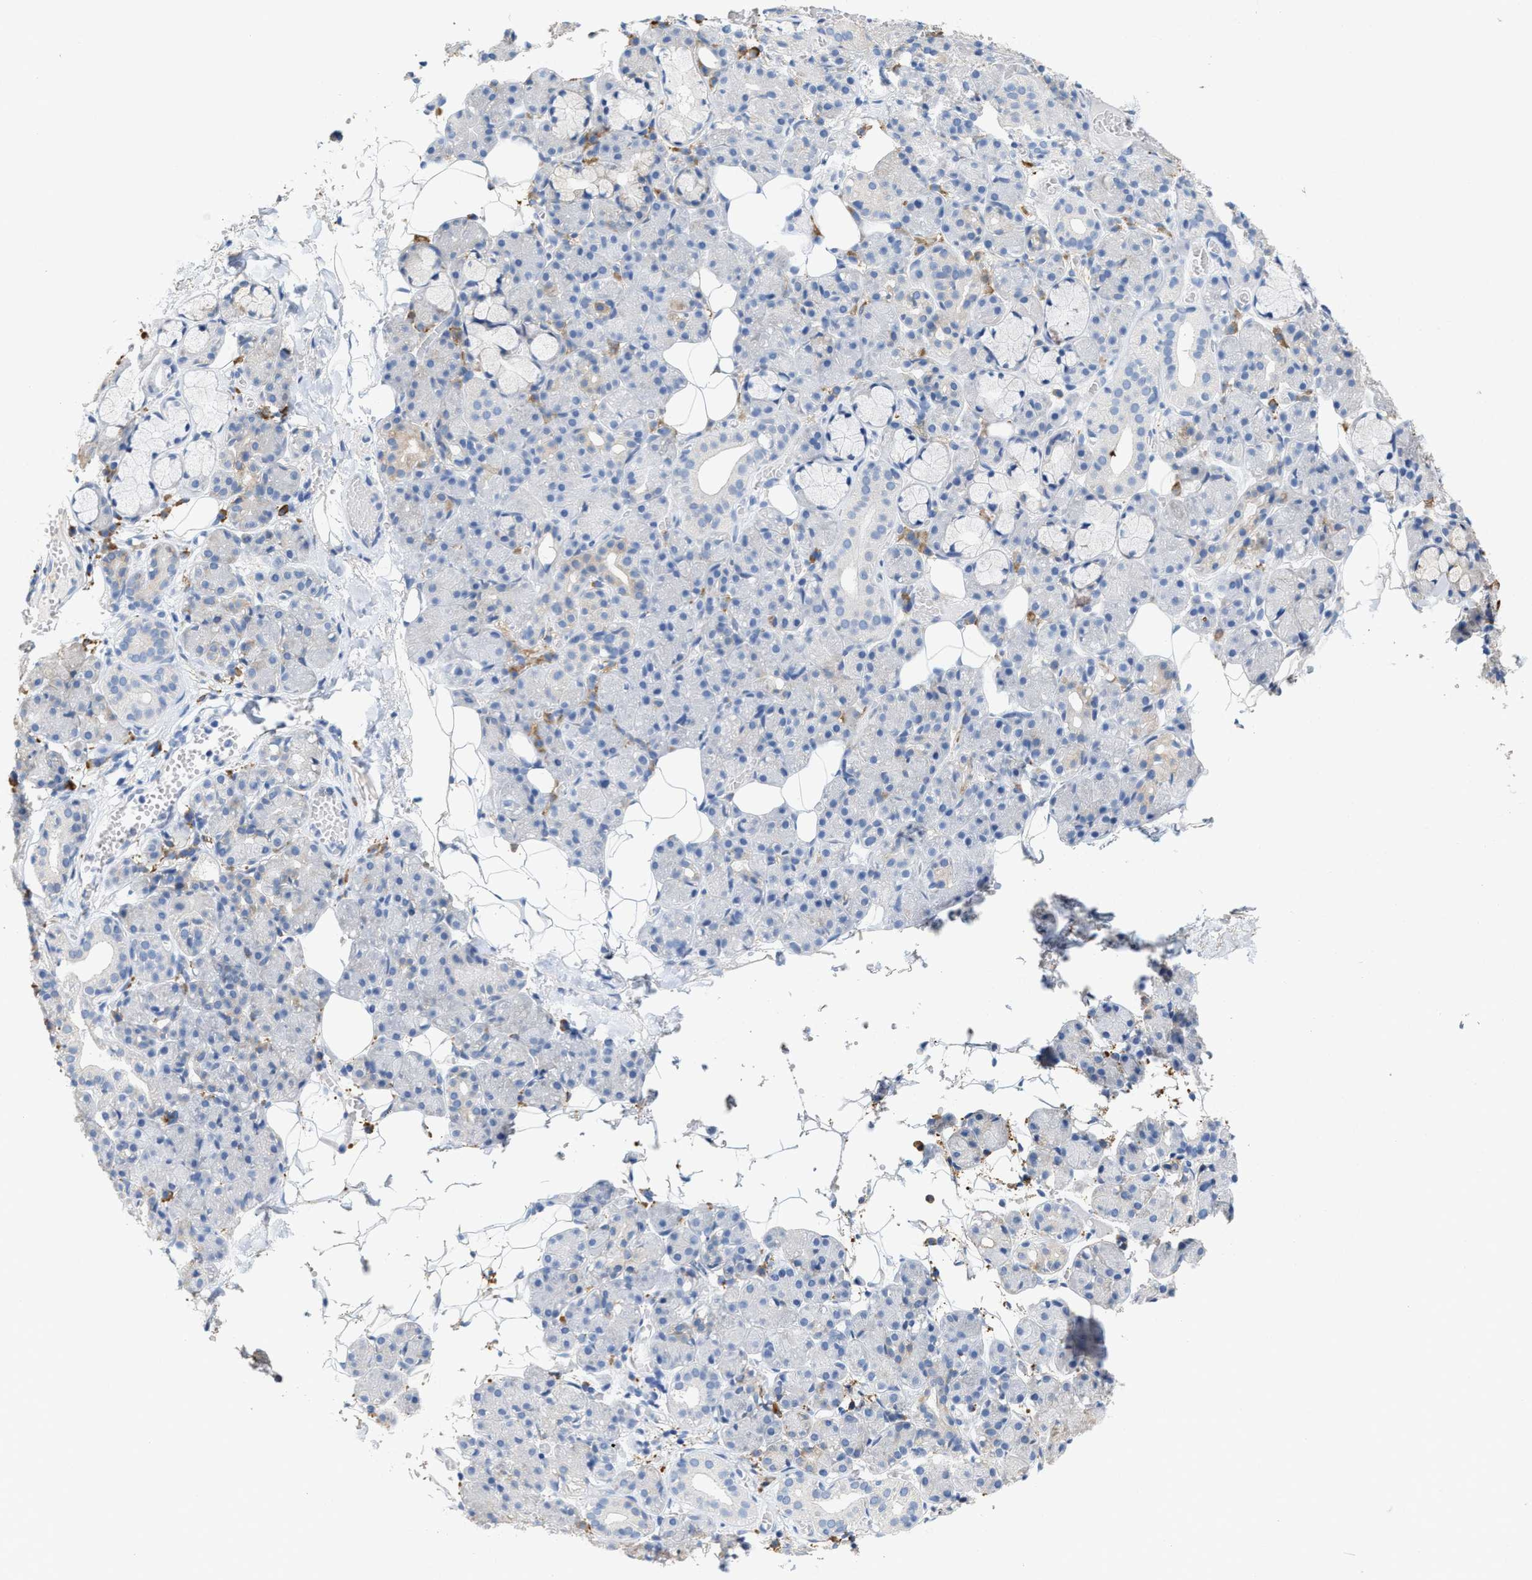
{"staining": {"intensity": "negative", "quantity": "none", "location": "none"}, "tissue": "salivary gland", "cell_type": "Glandular cells", "image_type": "normal", "snomed": [{"axis": "morphology", "description": "Normal tissue, NOS"}, {"axis": "topography", "description": "Salivary gland"}], "caption": "An immunohistochemistry (IHC) histopathology image of normal salivary gland is shown. There is no staining in glandular cells of salivary gland.", "gene": "RYR2", "patient": {"sex": "male", "age": 63}}